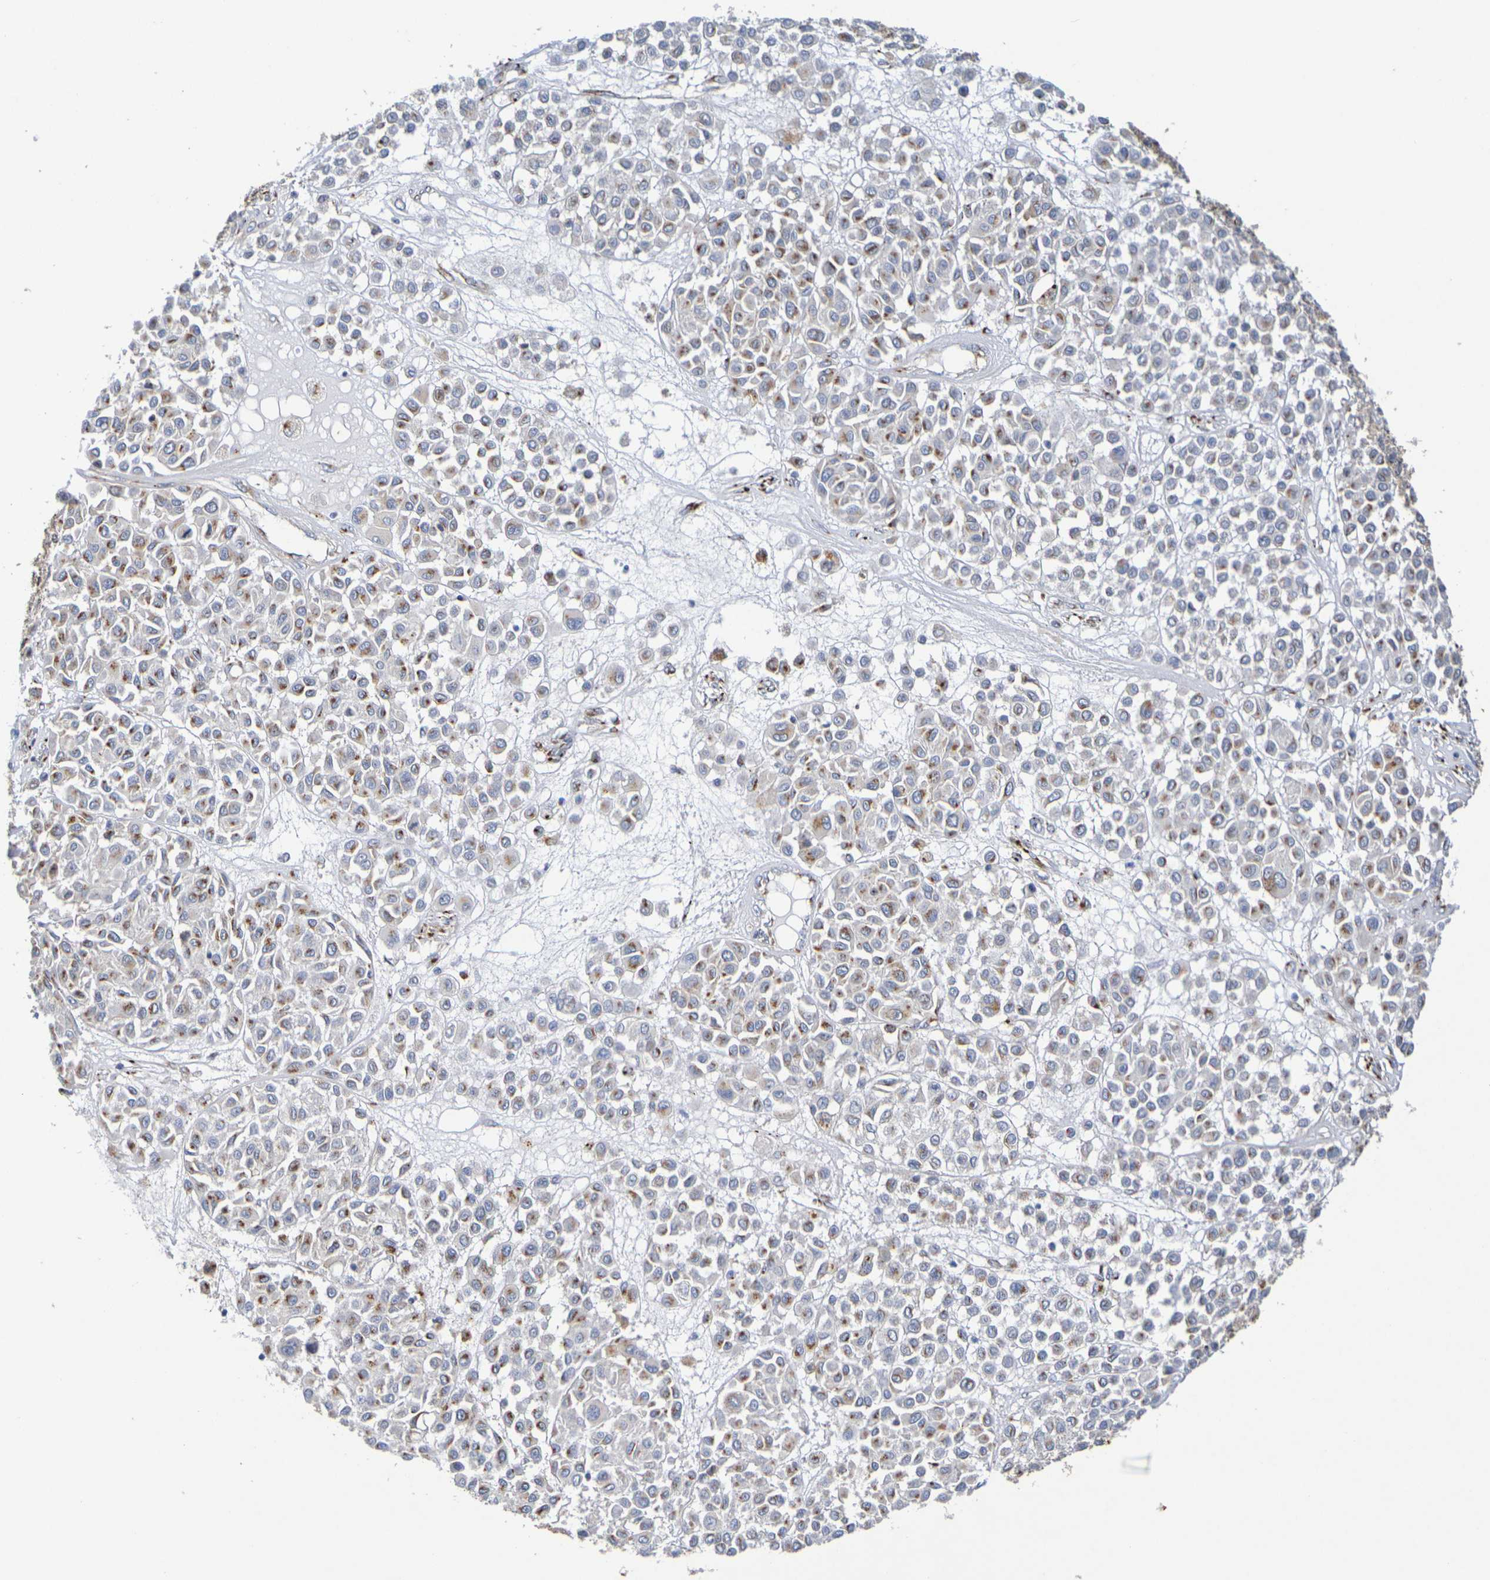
{"staining": {"intensity": "moderate", "quantity": "25%-75%", "location": "cytoplasmic/membranous"}, "tissue": "melanoma", "cell_type": "Tumor cells", "image_type": "cancer", "snomed": [{"axis": "morphology", "description": "Malignant melanoma, Metastatic site"}, {"axis": "topography", "description": "Soft tissue"}], "caption": "A histopathology image of malignant melanoma (metastatic site) stained for a protein reveals moderate cytoplasmic/membranous brown staining in tumor cells. (brown staining indicates protein expression, while blue staining denotes nuclei).", "gene": "DCP2", "patient": {"sex": "male", "age": 41}}